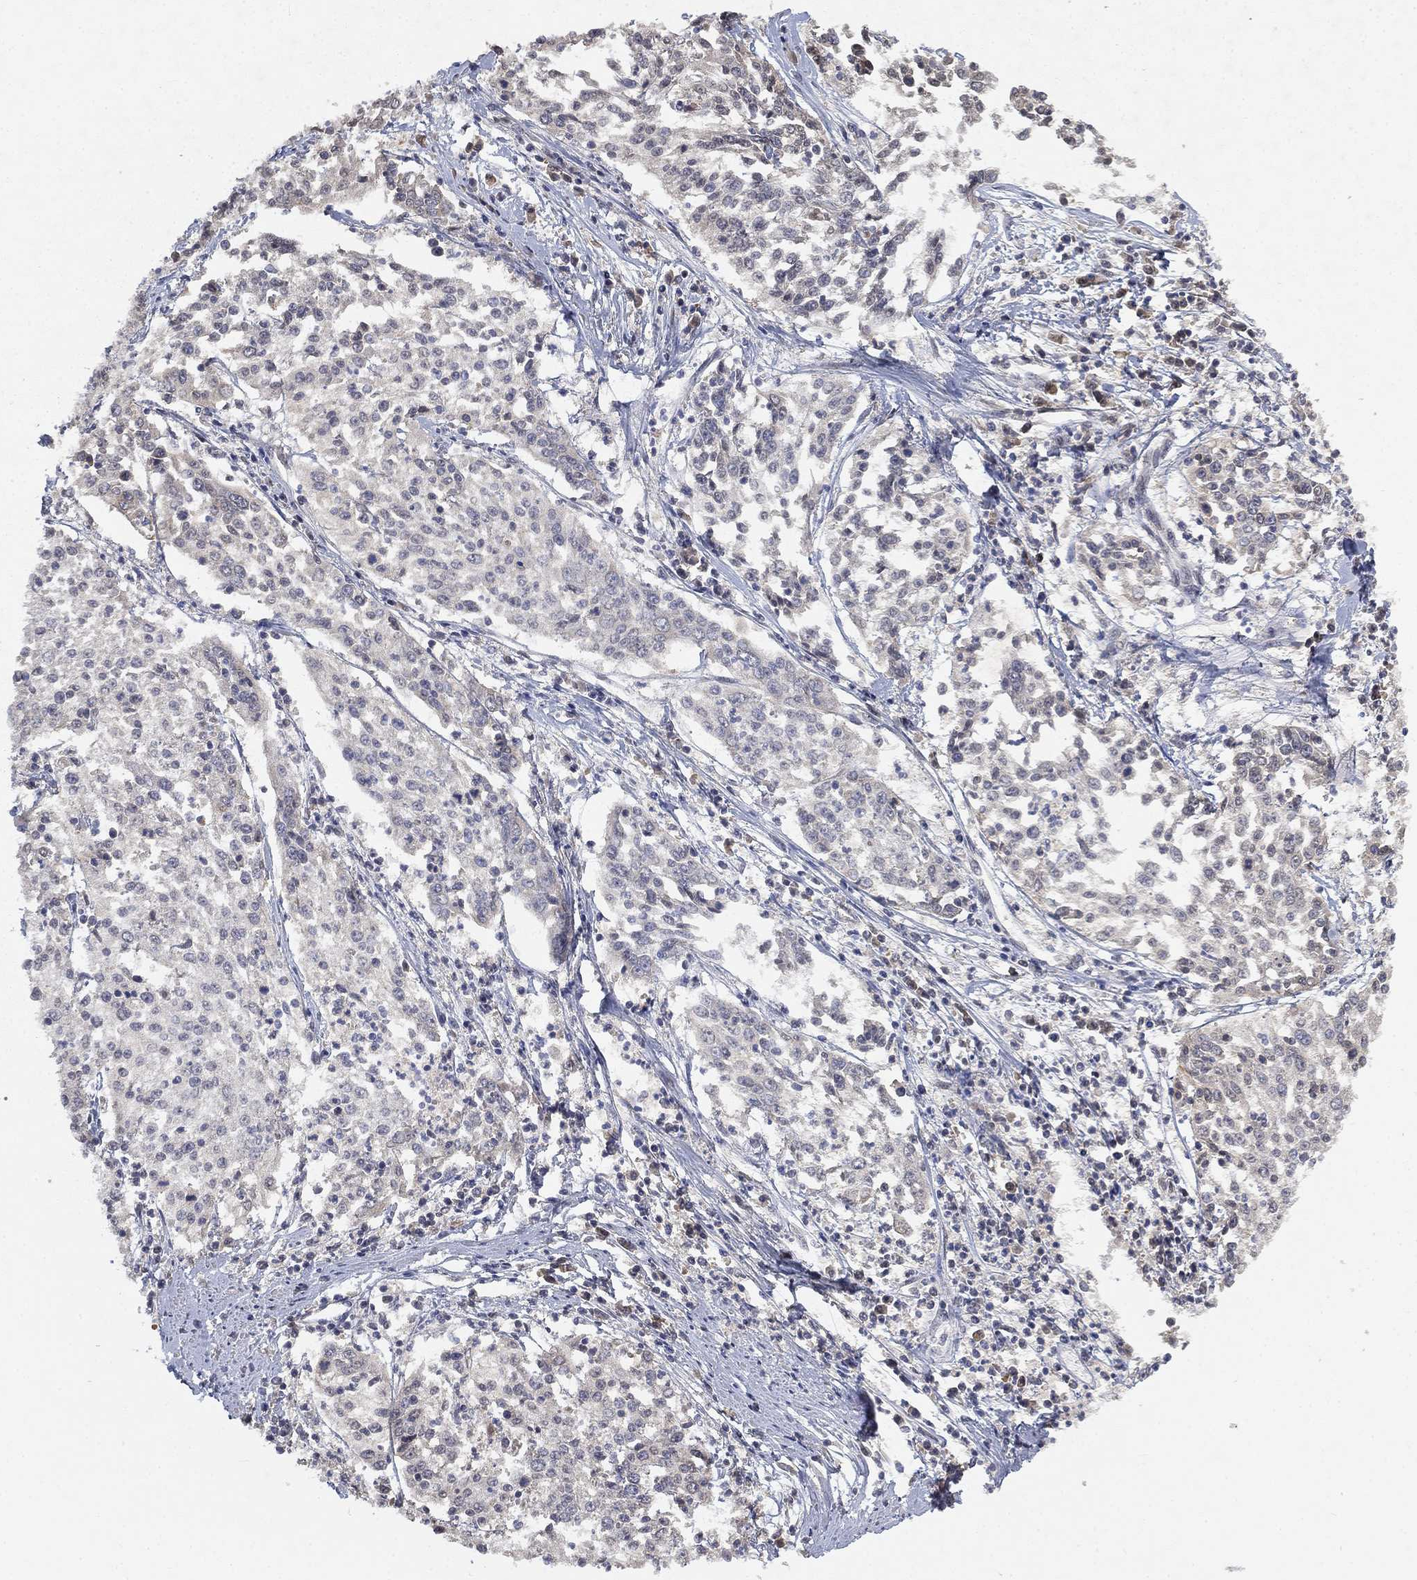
{"staining": {"intensity": "negative", "quantity": "none", "location": "none"}, "tissue": "cervical cancer", "cell_type": "Tumor cells", "image_type": "cancer", "snomed": [{"axis": "morphology", "description": "Squamous cell carcinoma, NOS"}, {"axis": "topography", "description": "Cervix"}], "caption": "Immunohistochemistry (IHC) histopathology image of neoplastic tissue: human cervical cancer (squamous cell carcinoma) stained with DAB exhibits no significant protein staining in tumor cells.", "gene": "UBA5", "patient": {"sex": "female", "age": 41}}